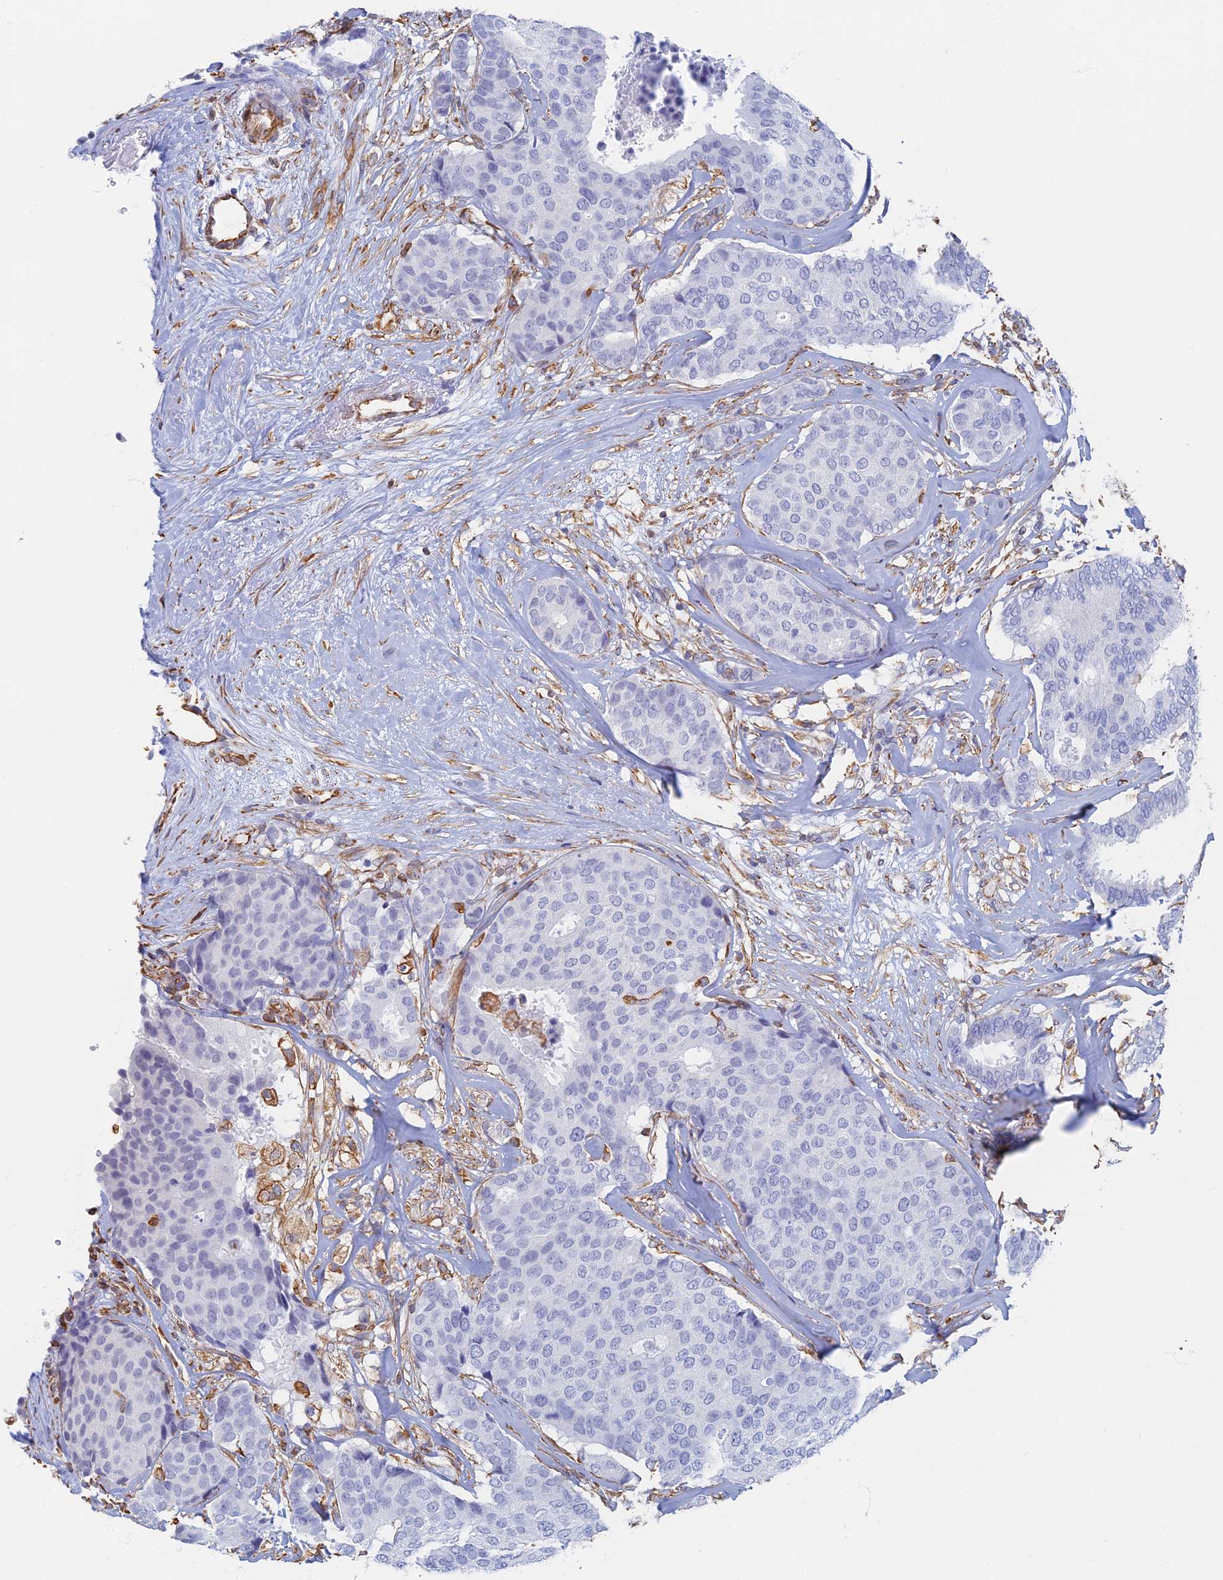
{"staining": {"intensity": "negative", "quantity": "none", "location": "none"}, "tissue": "breast cancer", "cell_type": "Tumor cells", "image_type": "cancer", "snomed": [{"axis": "morphology", "description": "Duct carcinoma"}, {"axis": "topography", "description": "Breast"}], "caption": "Immunohistochemical staining of breast cancer displays no significant expression in tumor cells.", "gene": "RMC1", "patient": {"sex": "female", "age": 75}}